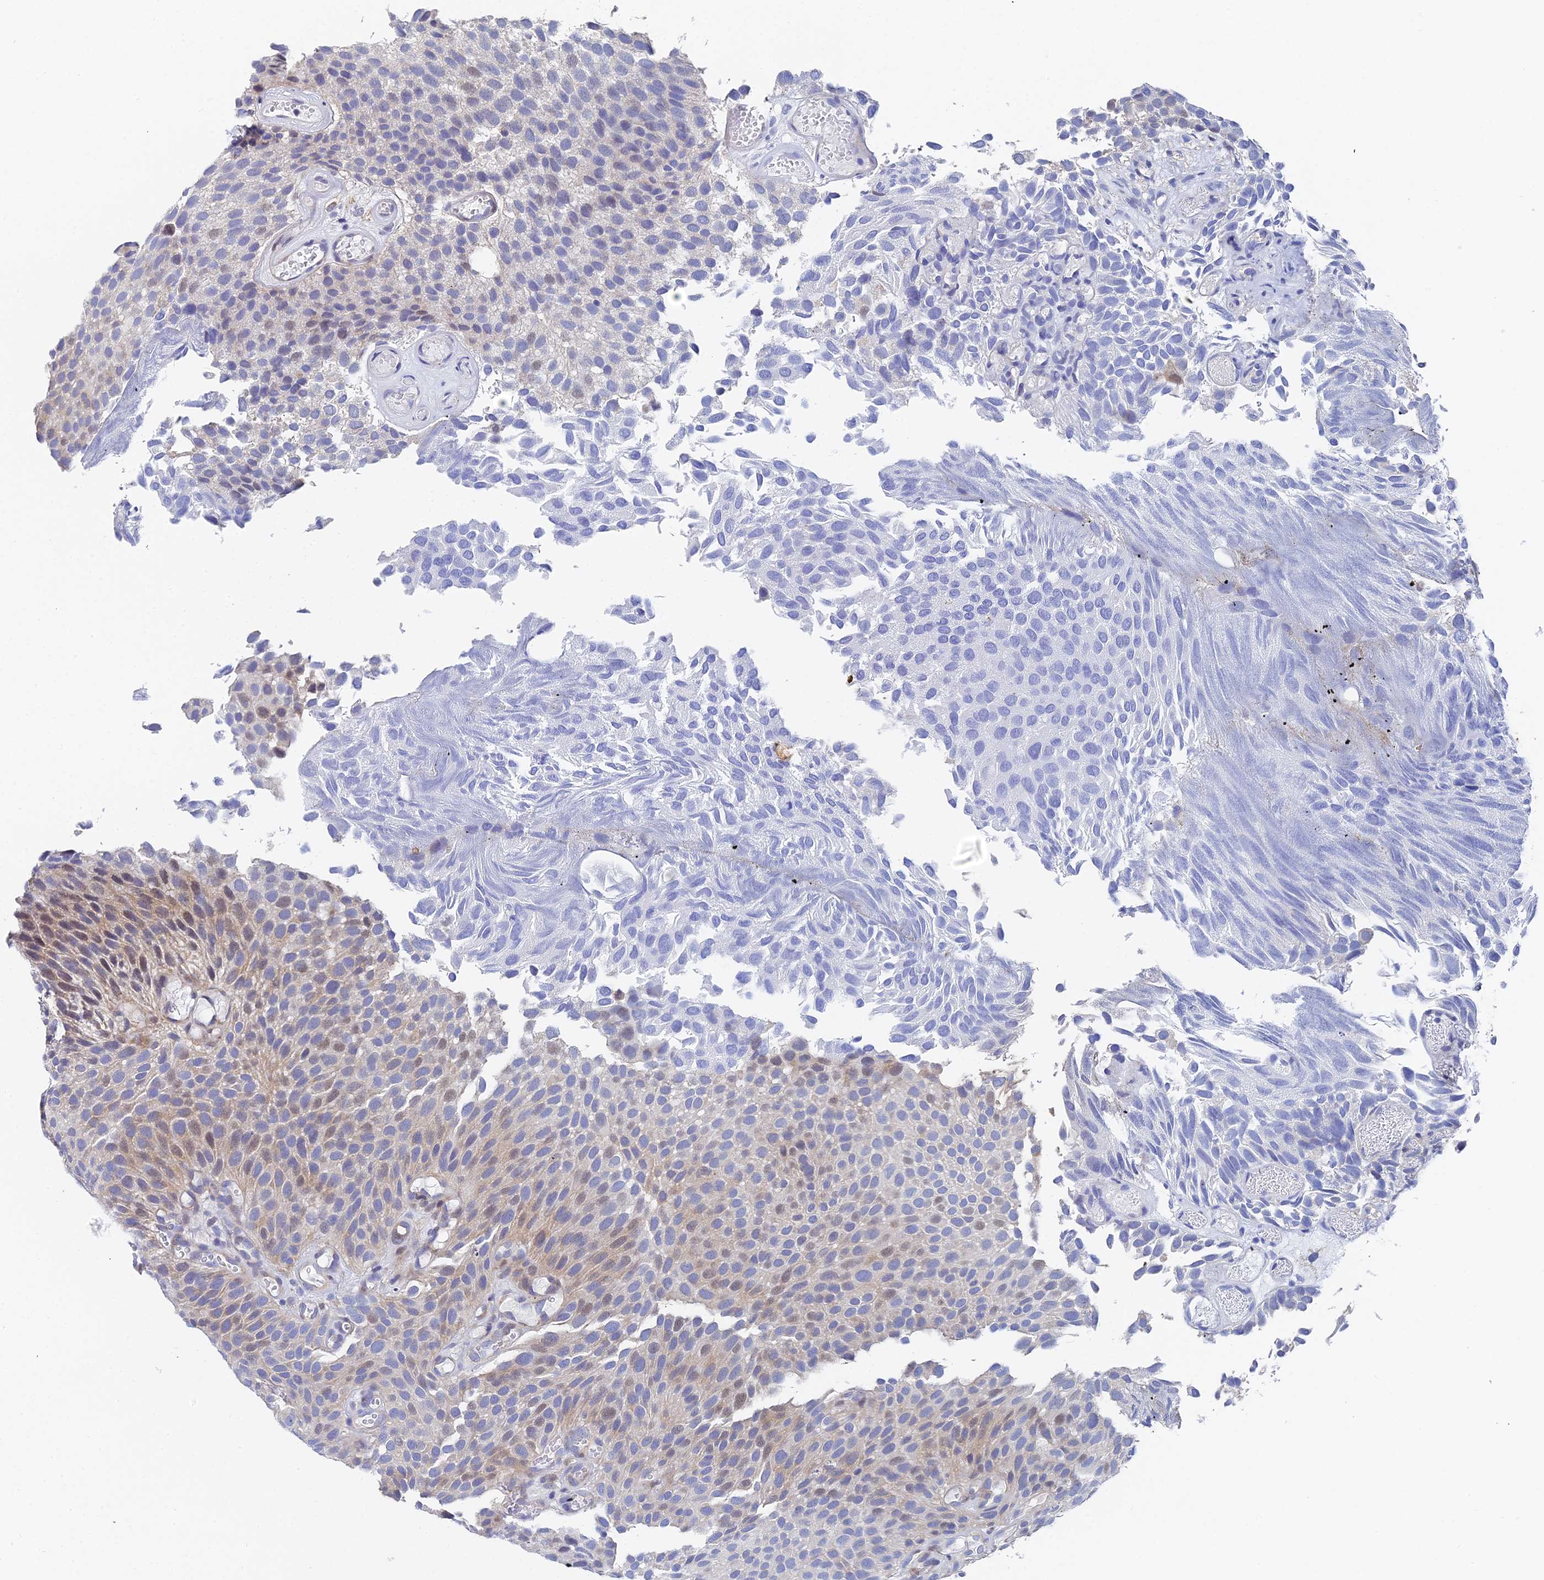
{"staining": {"intensity": "moderate", "quantity": "<25%", "location": "cytoplasmic/membranous,nuclear"}, "tissue": "urothelial cancer", "cell_type": "Tumor cells", "image_type": "cancer", "snomed": [{"axis": "morphology", "description": "Urothelial carcinoma, Low grade"}, {"axis": "topography", "description": "Urinary bladder"}], "caption": "DAB (3,3'-diaminobenzidine) immunohistochemical staining of human low-grade urothelial carcinoma shows moderate cytoplasmic/membranous and nuclear protein positivity in approximately <25% of tumor cells. The staining was performed using DAB, with brown indicating positive protein expression. Nuclei are stained blue with hematoxylin.", "gene": "ENSG00000268674", "patient": {"sex": "male", "age": 89}}